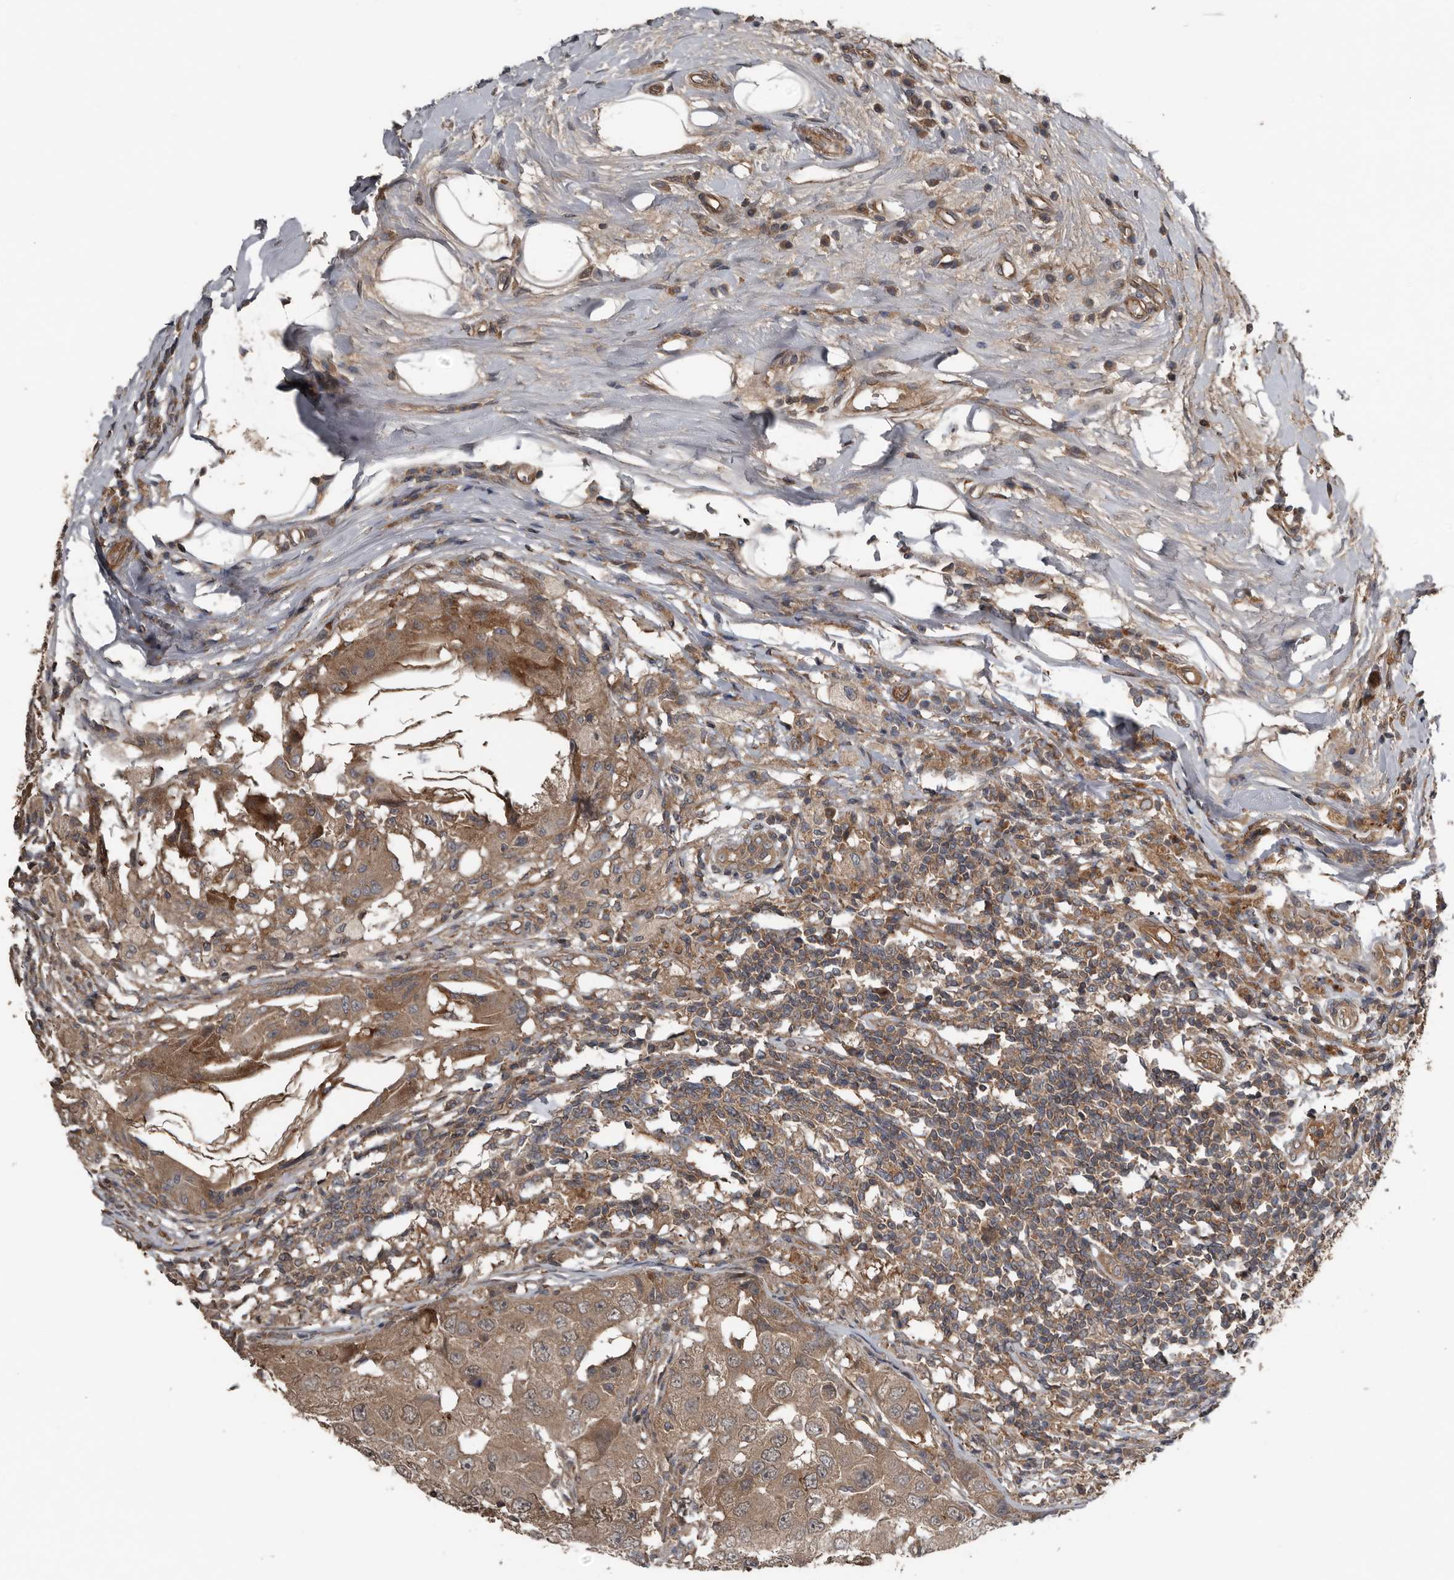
{"staining": {"intensity": "moderate", "quantity": ">75%", "location": "cytoplasmic/membranous"}, "tissue": "breast cancer", "cell_type": "Tumor cells", "image_type": "cancer", "snomed": [{"axis": "morphology", "description": "Duct carcinoma"}, {"axis": "topography", "description": "Breast"}], "caption": "Human infiltrating ductal carcinoma (breast) stained for a protein (brown) demonstrates moderate cytoplasmic/membranous positive staining in about >75% of tumor cells.", "gene": "DNAJB4", "patient": {"sex": "female", "age": 27}}